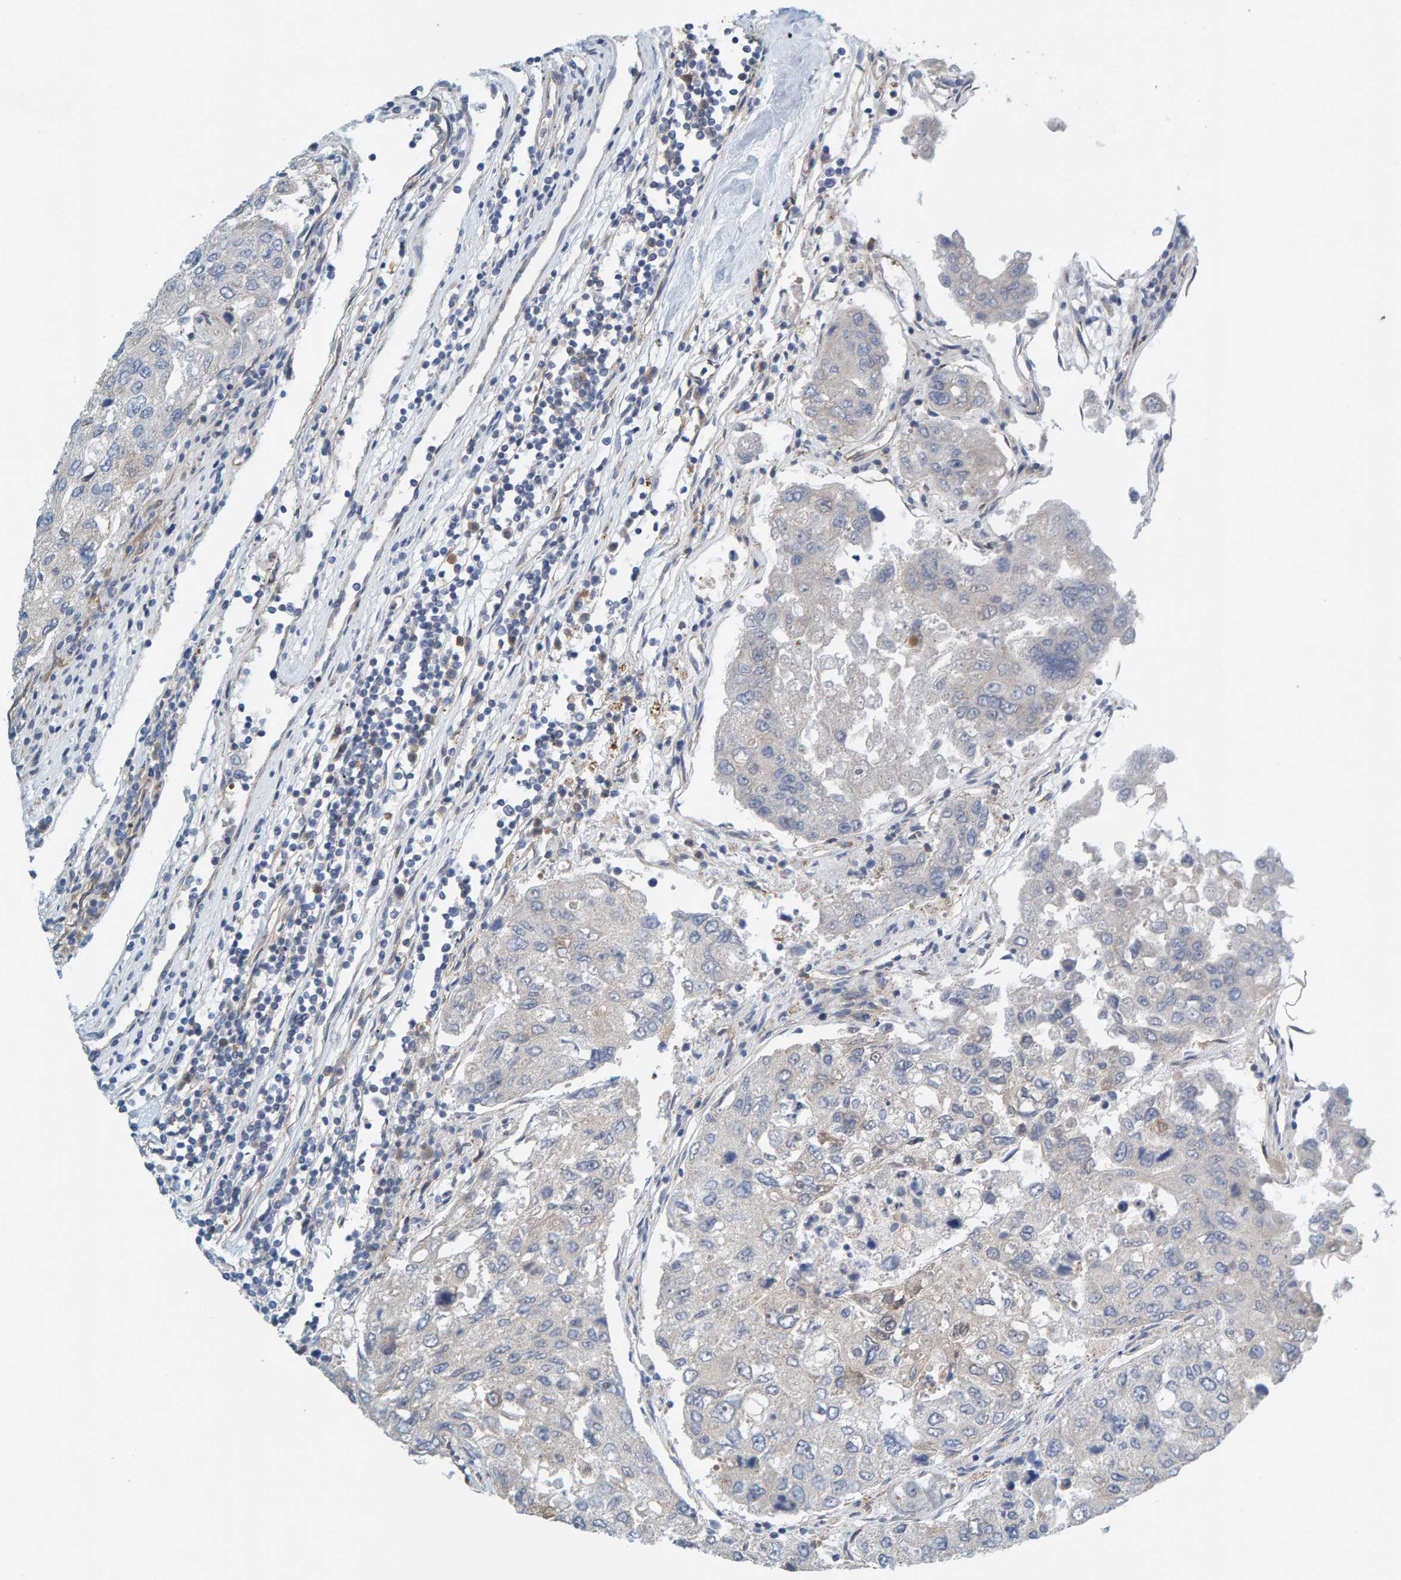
{"staining": {"intensity": "negative", "quantity": "none", "location": "none"}, "tissue": "urothelial cancer", "cell_type": "Tumor cells", "image_type": "cancer", "snomed": [{"axis": "morphology", "description": "Urothelial carcinoma, High grade"}, {"axis": "topography", "description": "Lymph node"}, {"axis": "topography", "description": "Urinary bladder"}], "caption": "Immunohistochemical staining of human urothelial cancer demonstrates no significant expression in tumor cells. Brightfield microscopy of IHC stained with DAB (3,3'-diaminobenzidine) (brown) and hematoxylin (blue), captured at high magnification.", "gene": "PRKD2", "patient": {"sex": "male", "age": 51}}